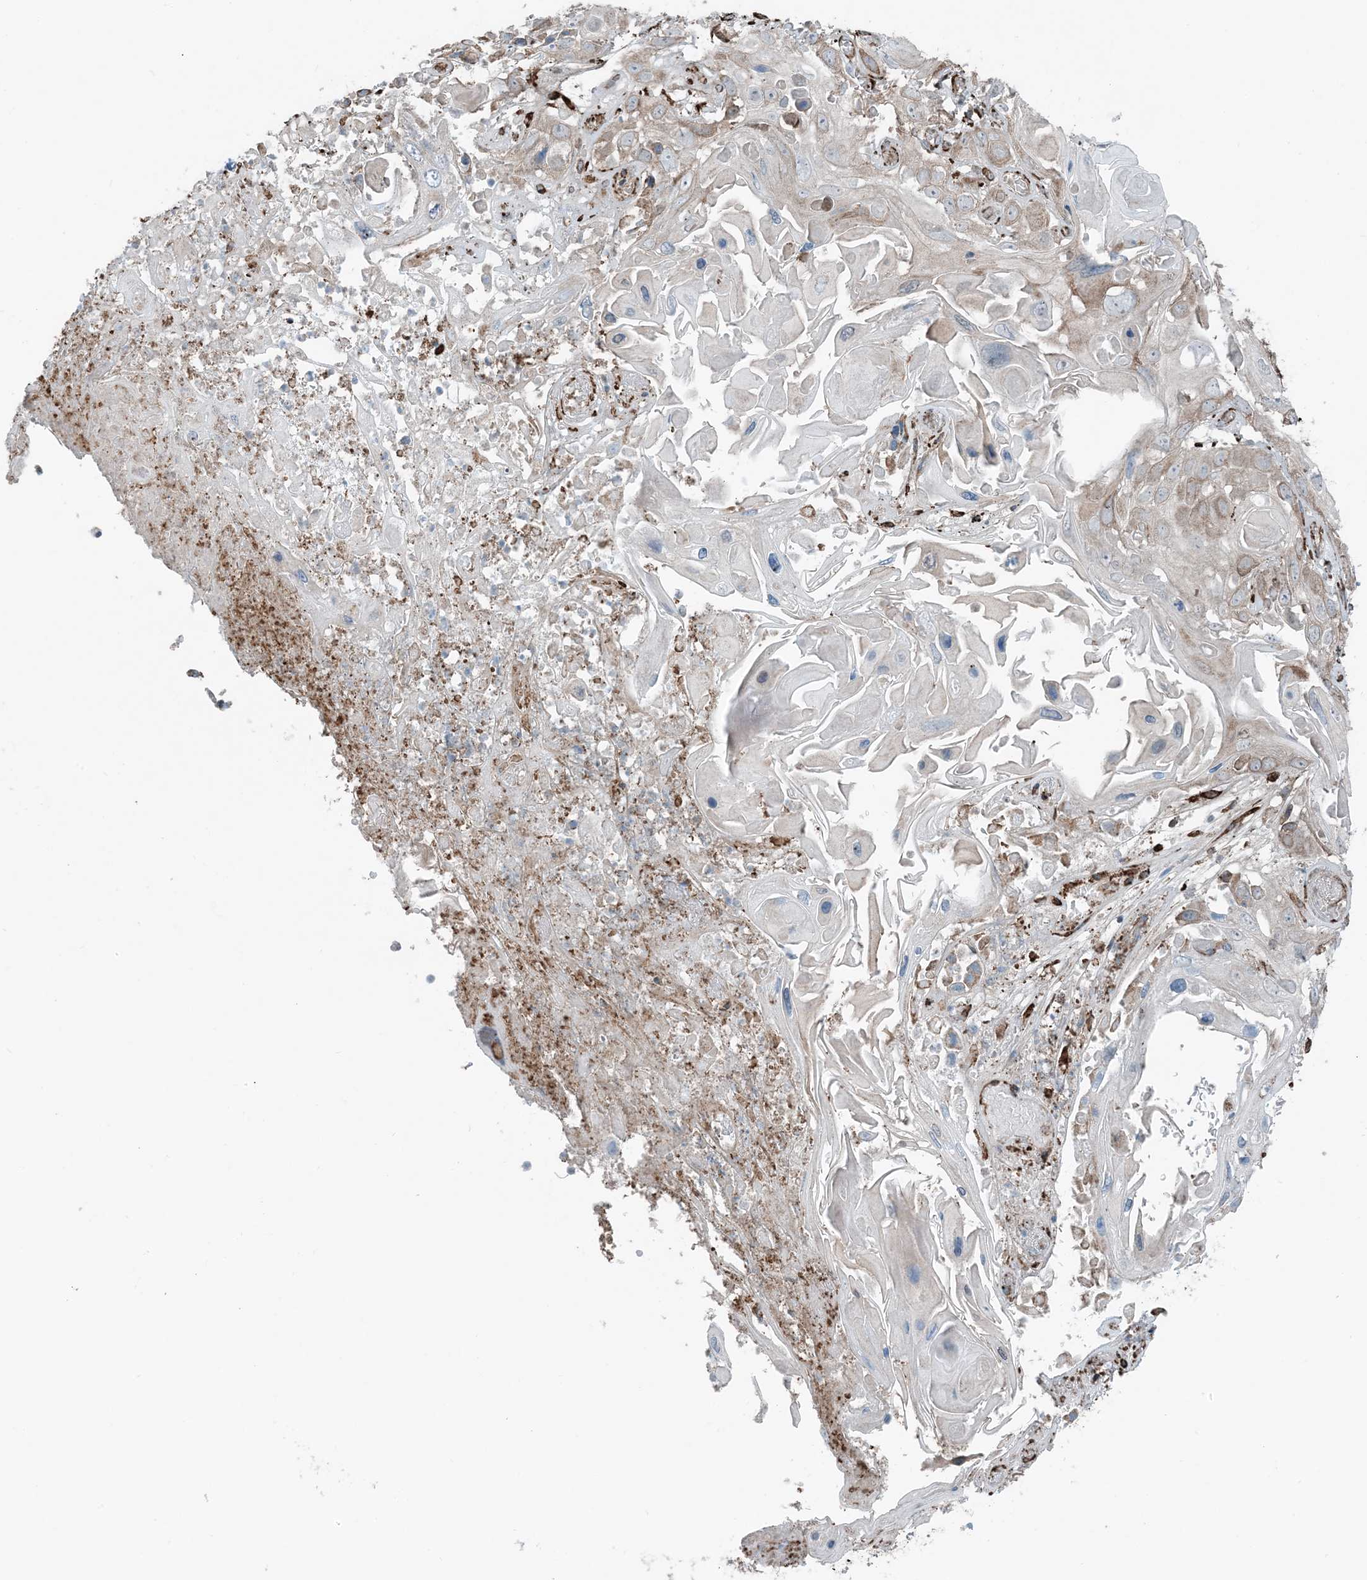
{"staining": {"intensity": "weak", "quantity": "<25%", "location": "cytoplasmic/membranous"}, "tissue": "skin cancer", "cell_type": "Tumor cells", "image_type": "cancer", "snomed": [{"axis": "morphology", "description": "Squamous cell carcinoma, NOS"}, {"axis": "topography", "description": "Skin"}], "caption": "This histopathology image is of skin cancer (squamous cell carcinoma) stained with immunohistochemistry to label a protein in brown with the nuclei are counter-stained blue. There is no expression in tumor cells.", "gene": "CERKL", "patient": {"sex": "male", "age": 55}}